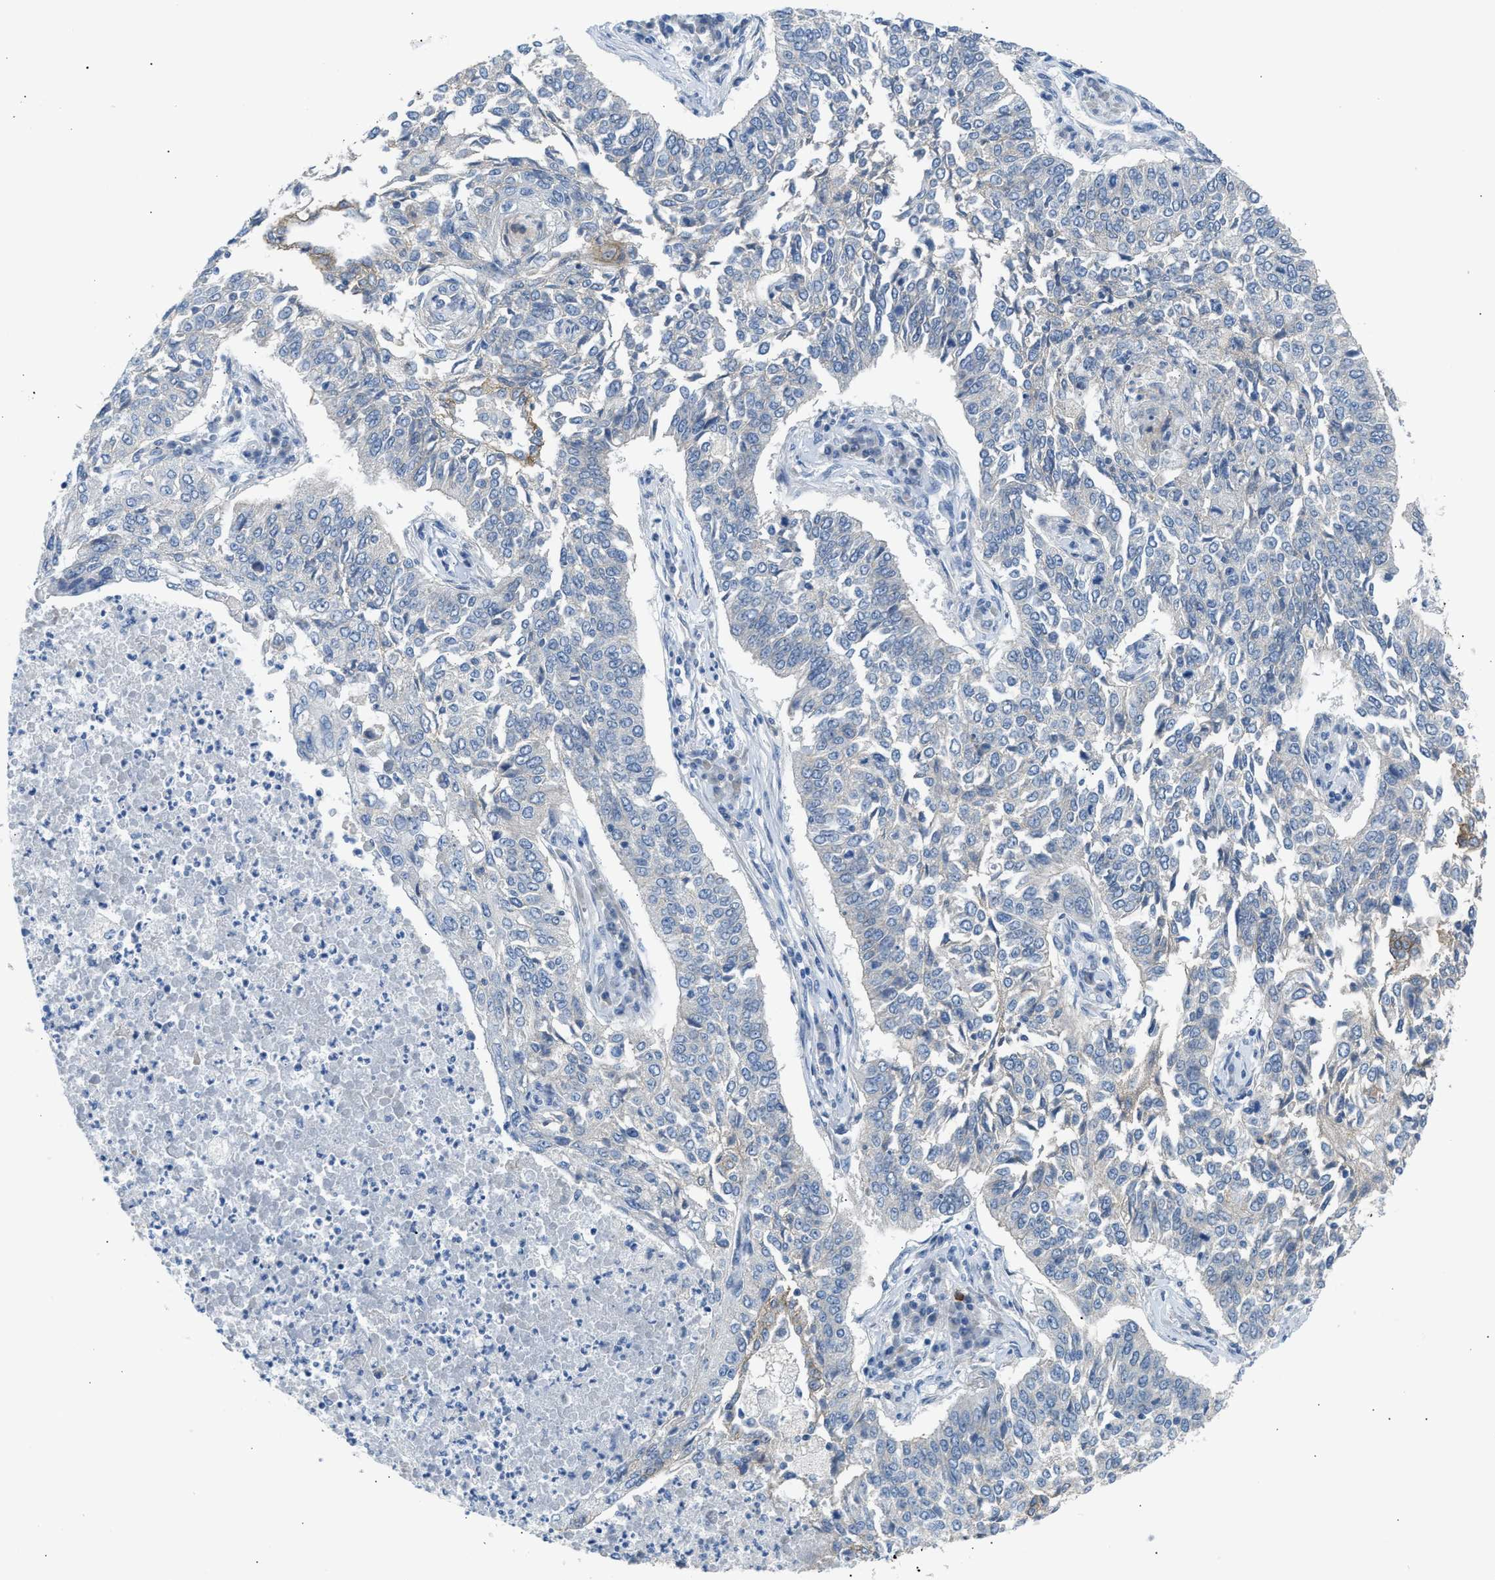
{"staining": {"intensity": "negative", "quantity": "none", "location": "none"}, "tissue": "lung cancer", "cell_type": "Tumor cells", "image_type": "cancer", "snomed": [{"axis": "morphology", "description": "Normal tissue, NOS"}, {"axis": "morphology", "description": "Squamous cell carcinoma, NOS"}, {"axis": "topography", "description": "Cartilage tissue"}, {"axis": "topography", "description": "Bronchus"}, {"axis": "topography", "description": "Lung"}], "caption": "There is no significant expression in tumor cells of lung squamous cell carcinoma.", "gene": "ERBB2", "patient": {"sex": "female", "age": 49}}